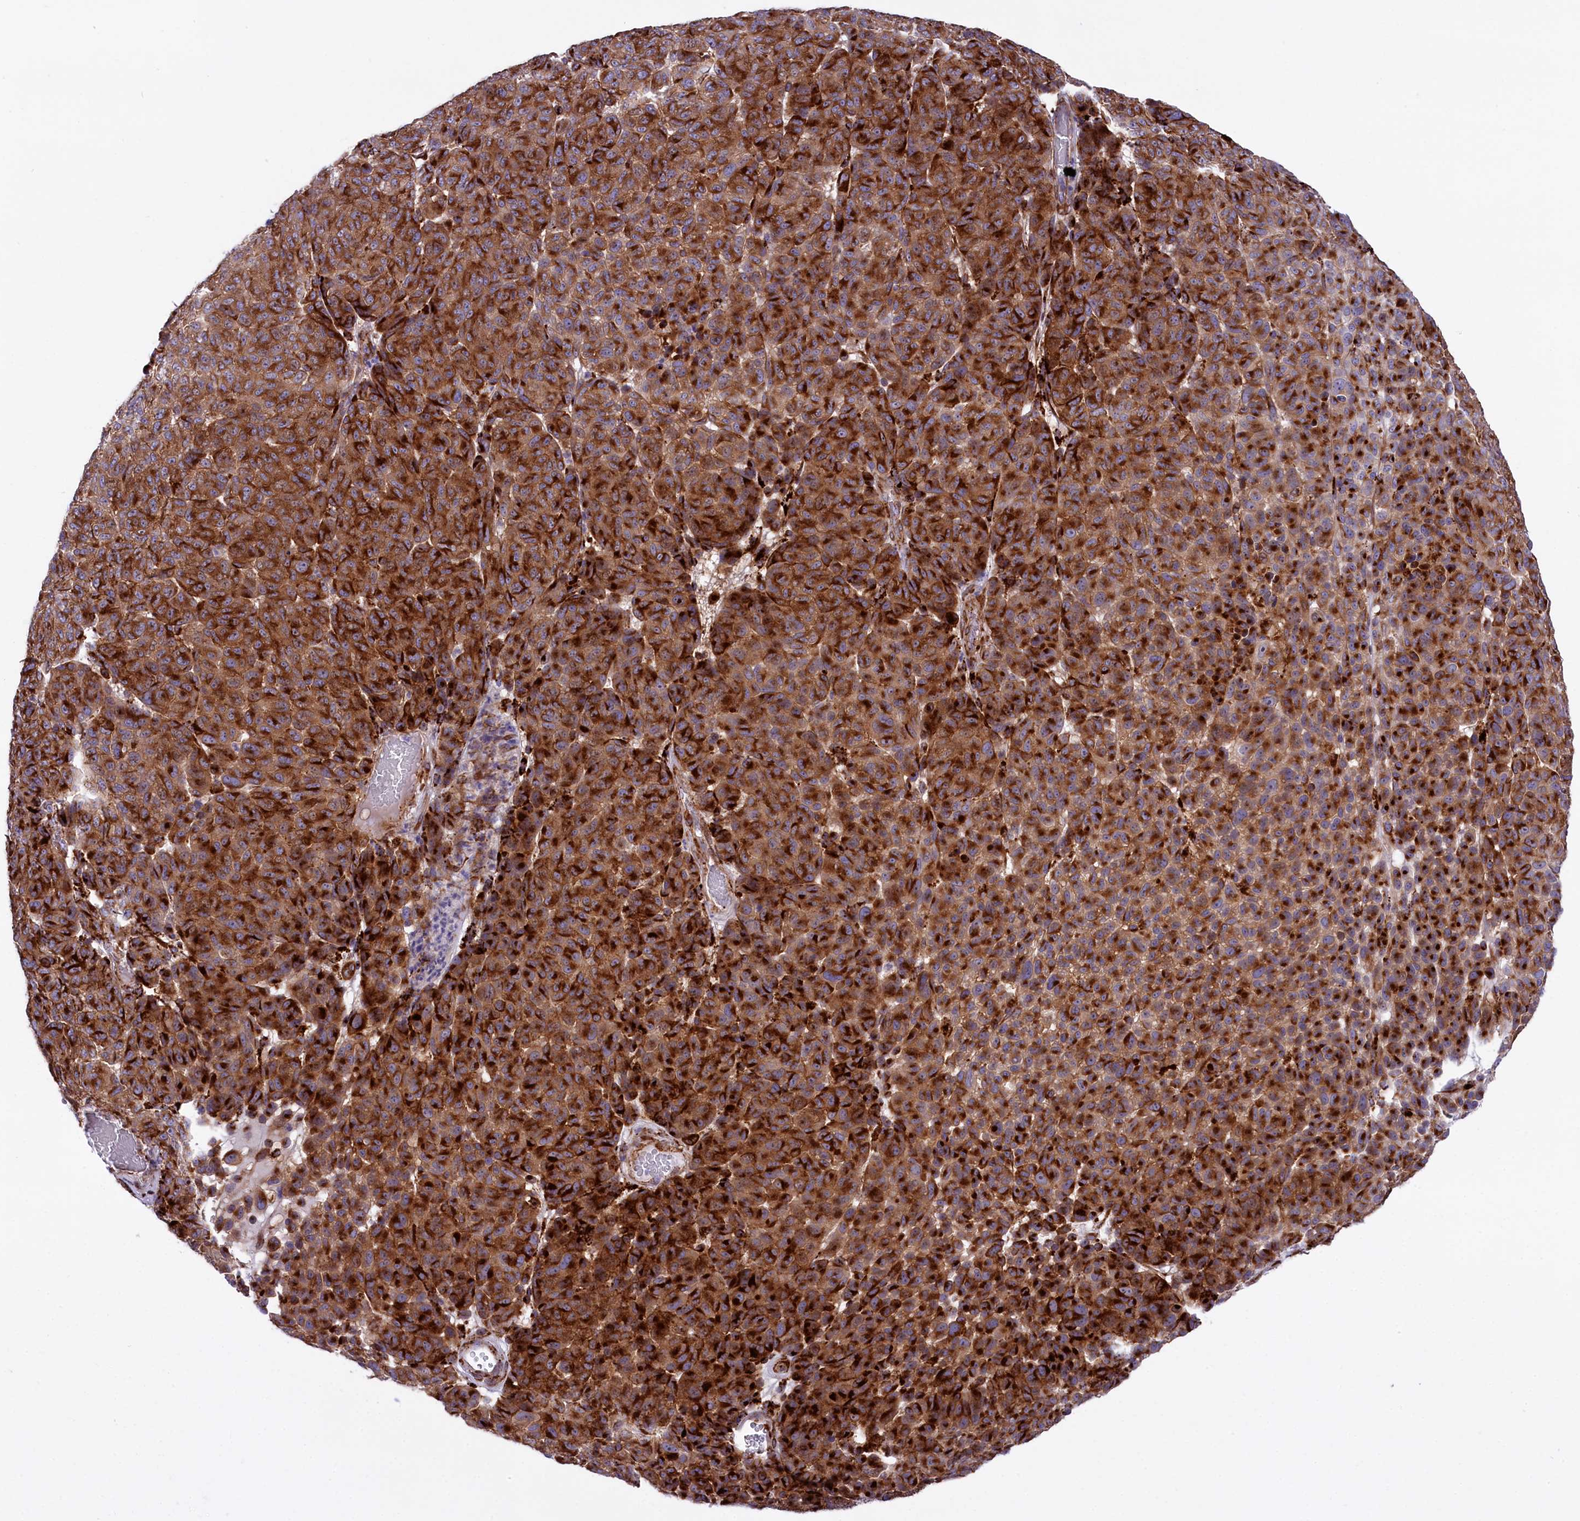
{"staining": {"intensity": "moderate", "quantity": ">75%", "location": "cytoplasmic/membranous"}, "tissue": "melanoma", "cell_type": "Tumor cells", "image_type": "cancer", "snomed": [{"axis": "morphology", "description": "Malignant melanoma, NOS"}, {"axis": "topography", "description": "Skin"}], "caption": "Protein expression analysis of human melanoma reveals moderate cytoplasmic/membranous positivity in approximately >75% of tumor cells.", "gene": "MAN2B1", "patient": {"sex": "male", "age": 49}}